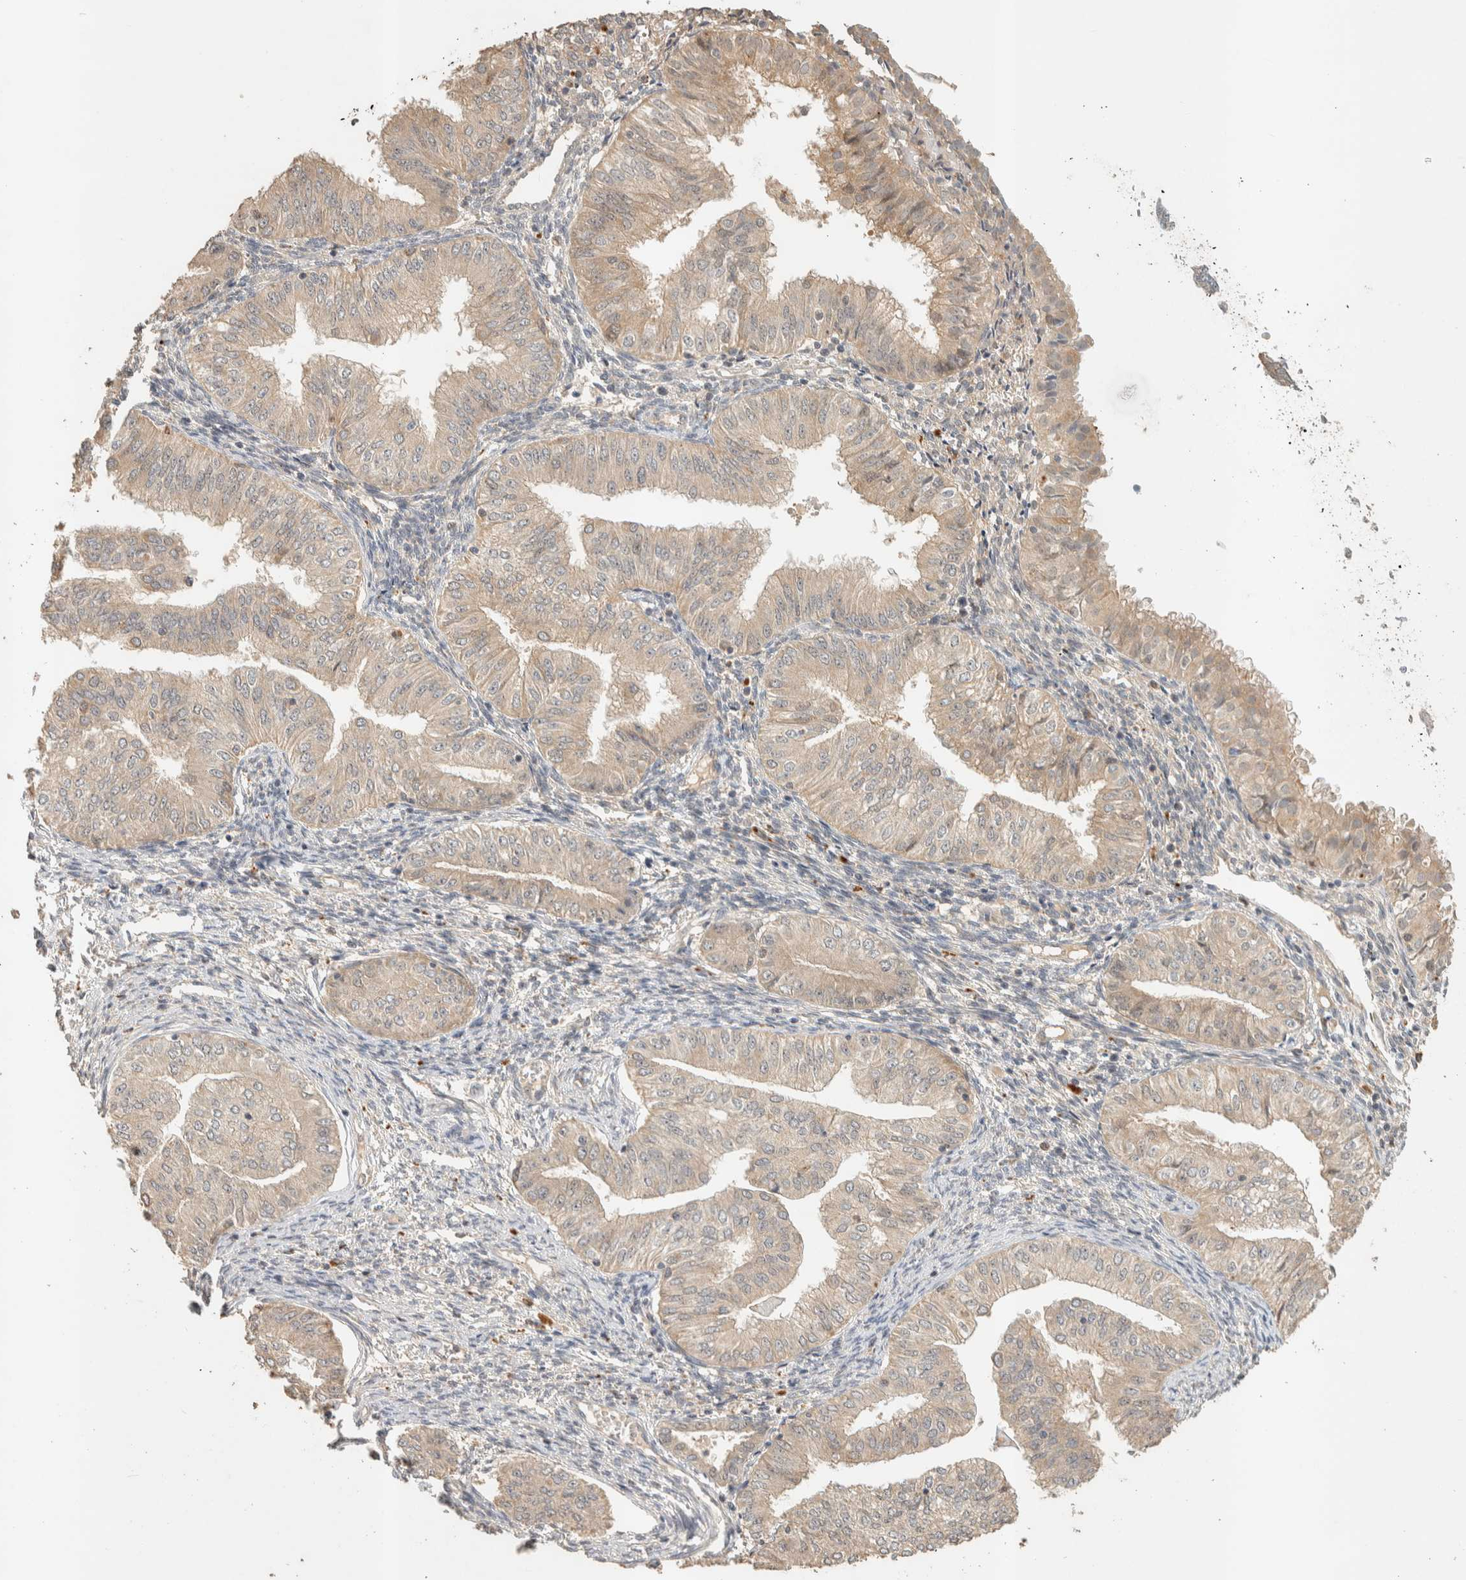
{"staining": {"intensity": "weak", "quantity": "<25%", "location": "cytoplasmic/membranous"}, "tissue": "endometrial cancer", "cell_type": "Tumor cells", "image_type": "cancer", "snomed": [{"axis": "morphology", "description": "Normal tissue, NOS"}, {"axis": "morphology", "description": "Adenocarcinoma, NOS"}, {"axis": "topography", "description": "Endometrium"}], "caption": "Human adenocarcinoma (endometrial) stained for a protein using IHC demonstrates no positivity in tumor cells.", "gene": "ITPA", "patient": {"sex": "female", "age": 53}}